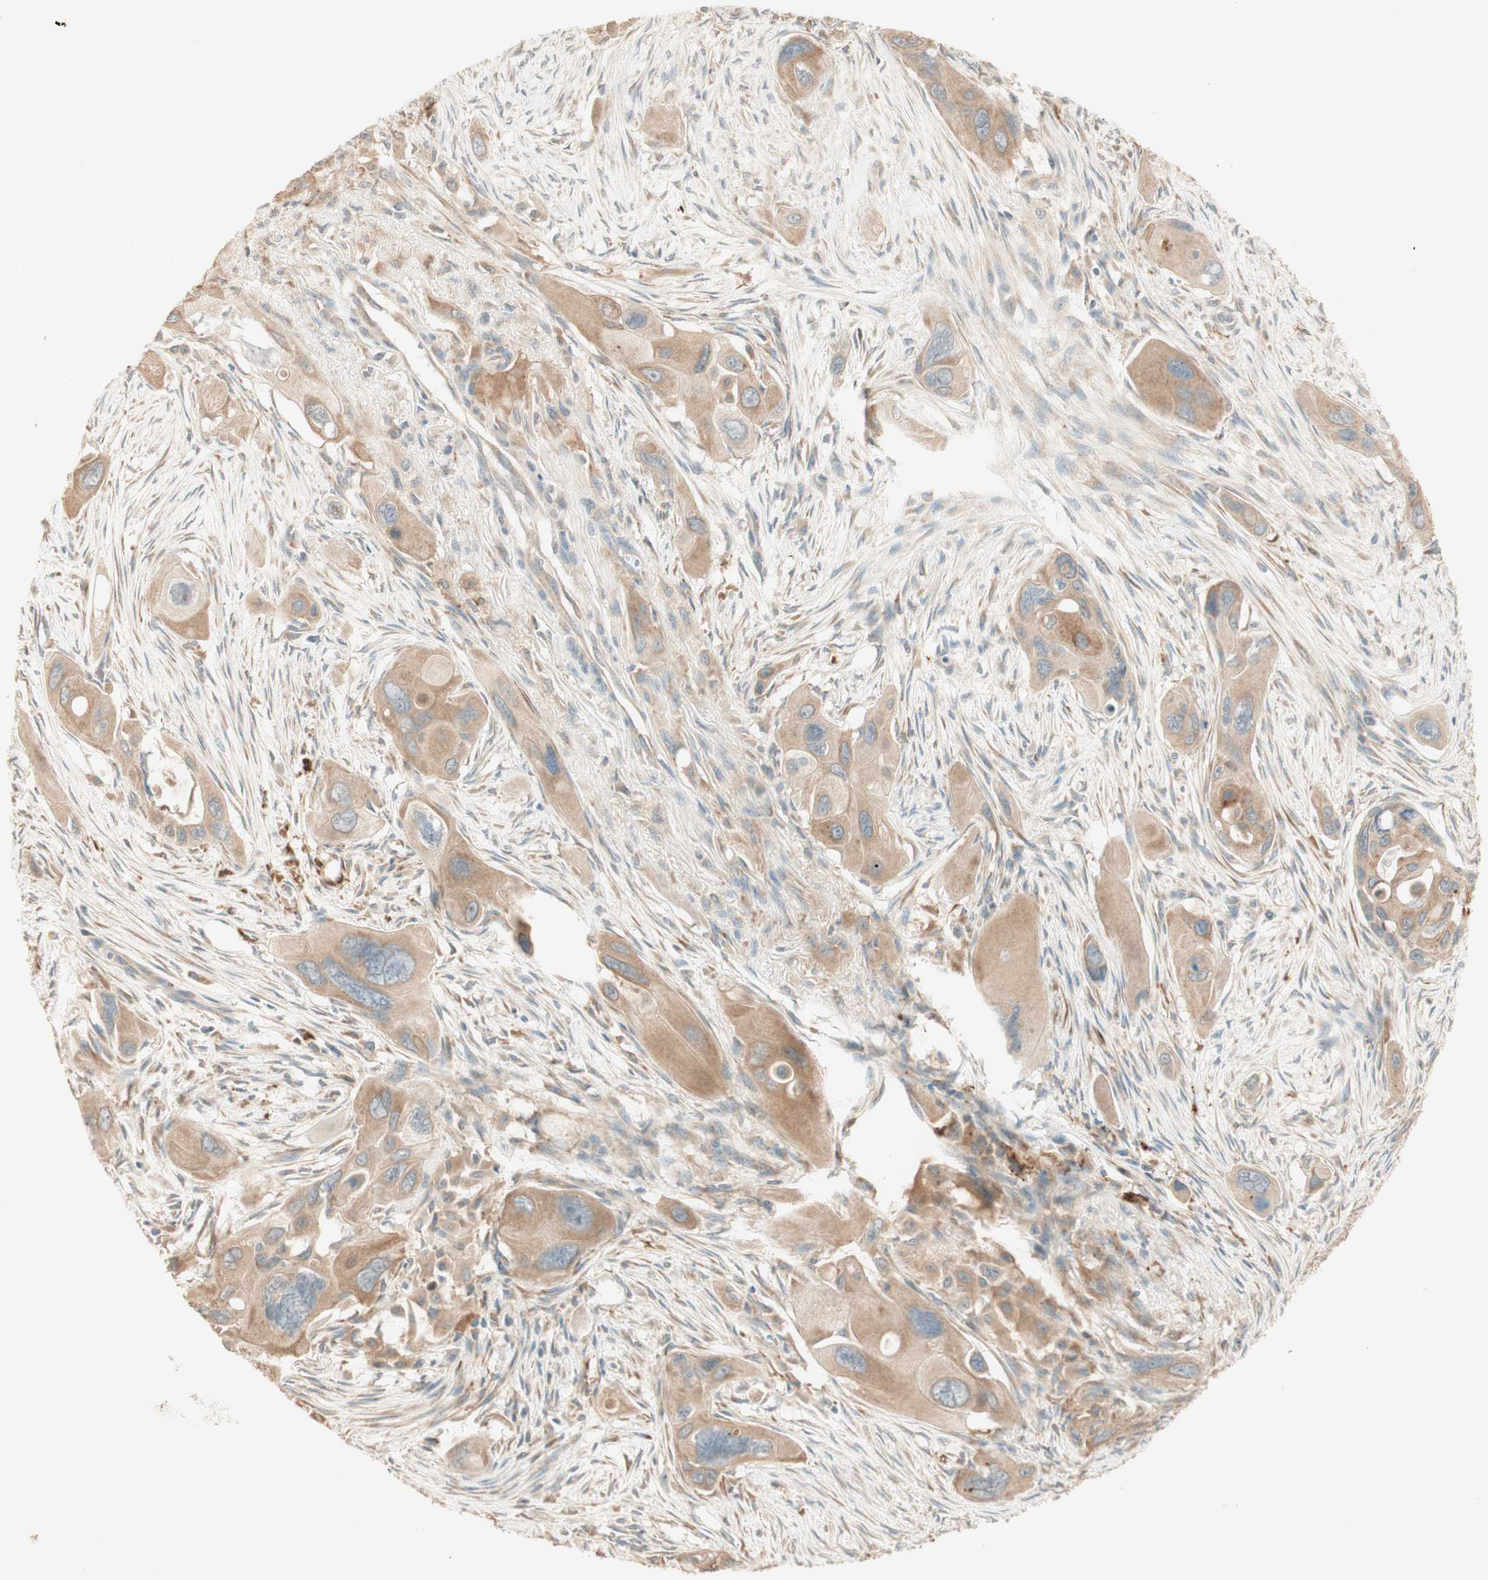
{"staining": {"intensity": "moderate", "quantity": ">75%", "location": "cytoplasmic/membranous"}, "tissue": "pancreatic cancer", "cell_type": "Tumor cells", "image_type": "cancer", "snomed": [{"axis": "morphology", "description": "Adenocarcinoma, NOS"}, {"axis": "topography", "description": "Pancreas"}], "caption": "High-power microscopy captured an immunohistochemistry photomicrograph of pancreatic adenocarcinoma, revealing moderate cytoplasmic/membranous expression in approximately >75% of tumor cells.", "gene": "CLCN2", "patient": {"sex": "male", "age": 73}}